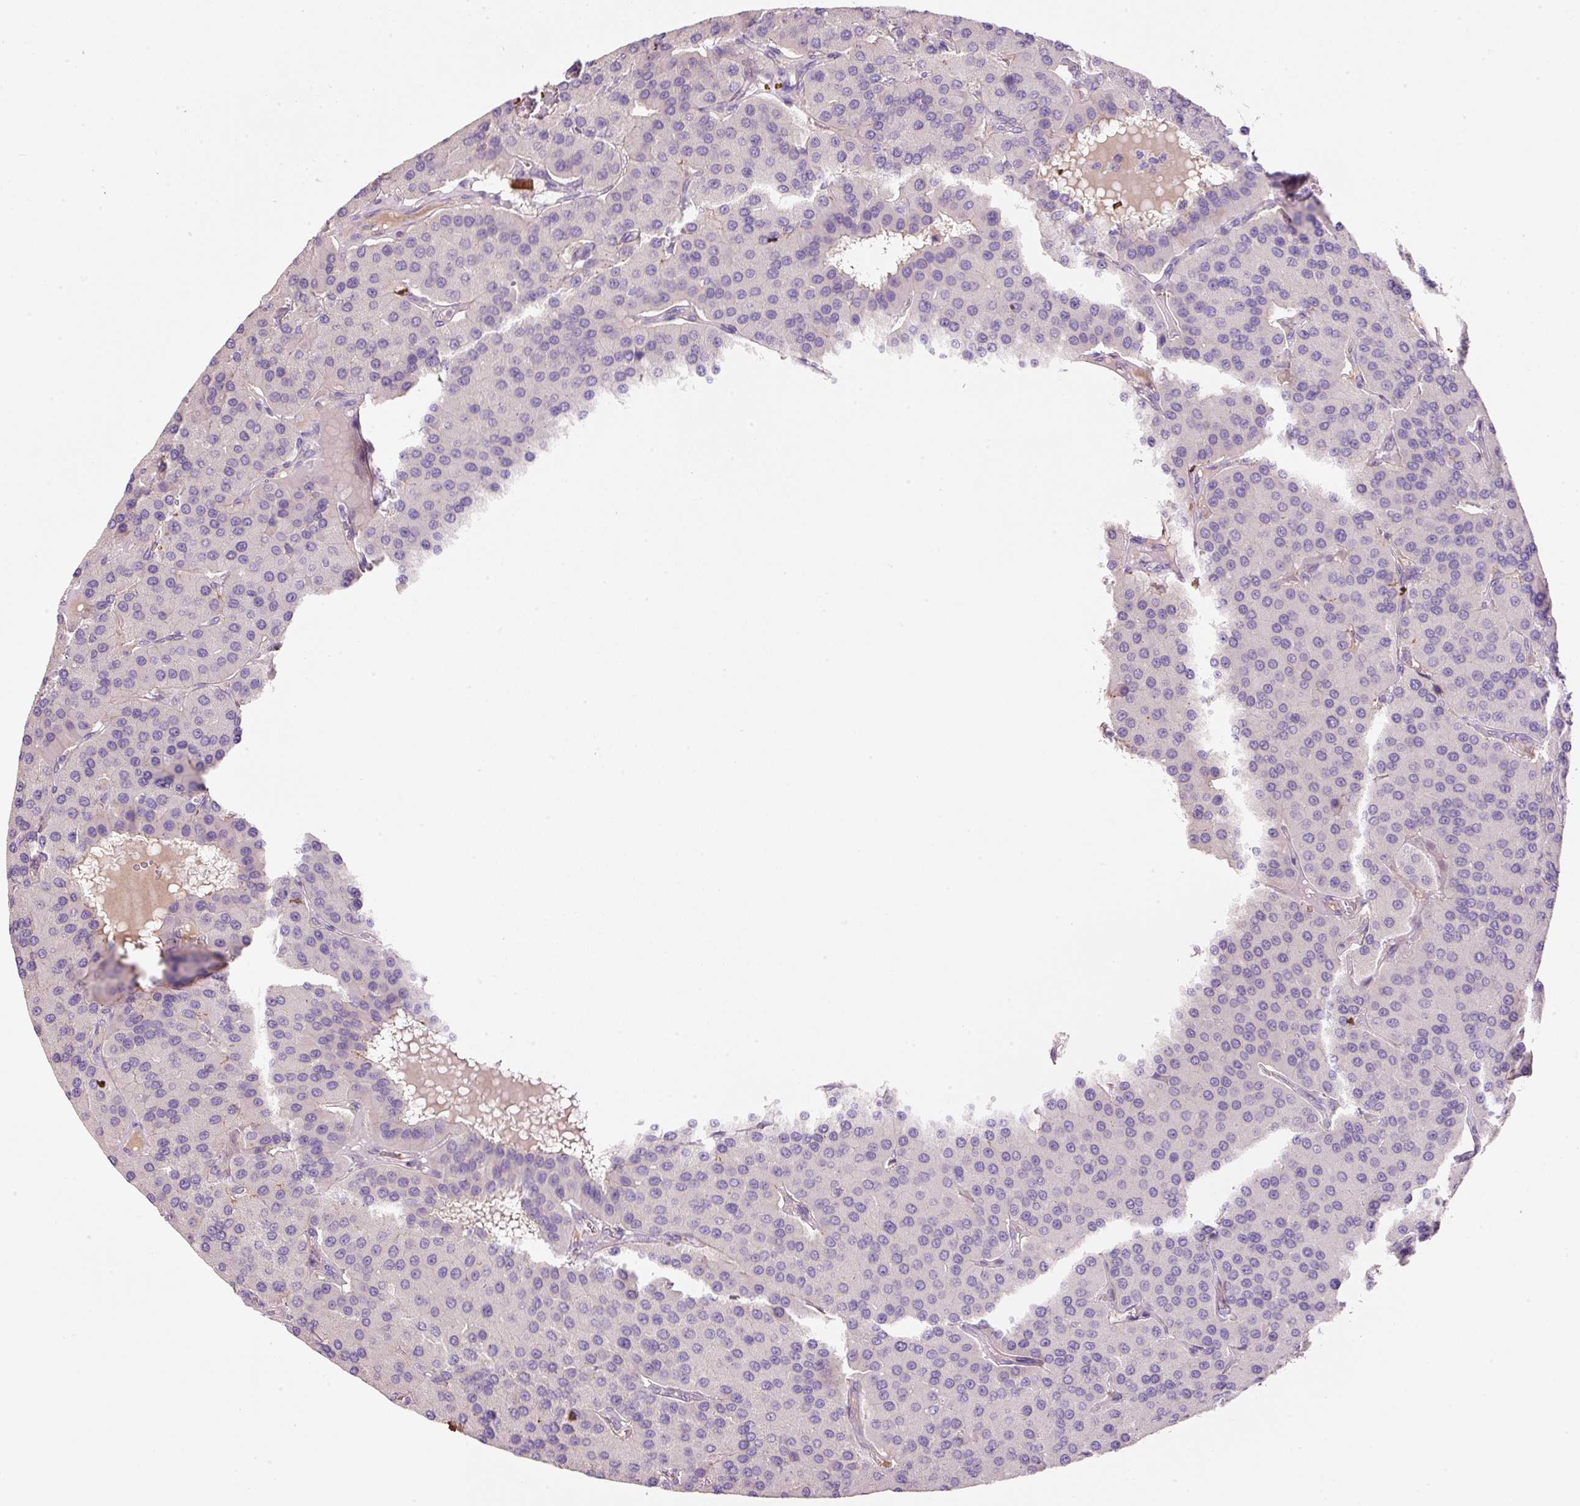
{"staining": {"intensity": "negative", "quantity": "none", "location": "none"}, "tissue": "parathyroid gland", "cell_type": "Glandular cells", "image_type": "normal", "snomed": [{"axis": "morphology", "description": "Normal tissue, NOS"}, {"axis": "morphology", "description": "Adenoma, NOS"}, {"axis": "topography", "description": "Parathyroid gland"}], "caption": "Immunohistochemical staining of benign human parathyroid gland displays no significant positivity in glandular cells.", "gene": "SOS2", "patient": {"sex": "female", "age": 86}}